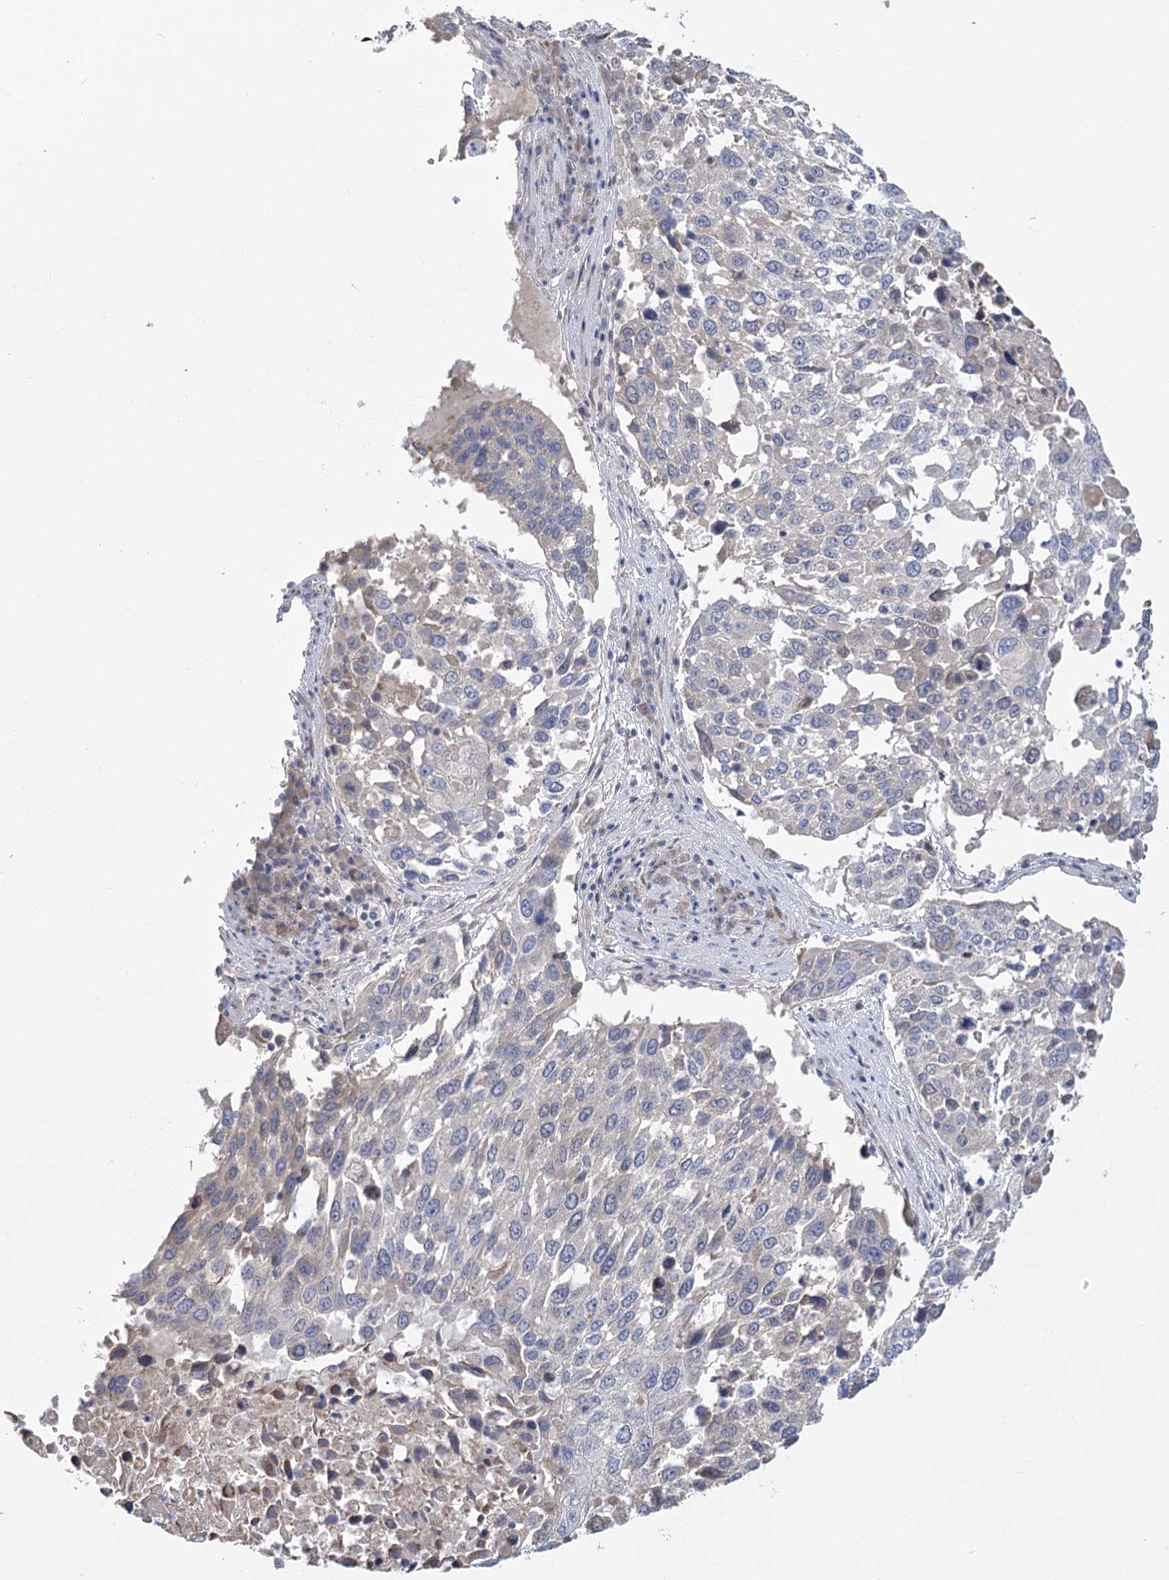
{"staining": {"intensity": "negative", "quantity": "none", "location": "none"}, "tissue": "lung cancer", "cell_type": "Tumor cells", "image_type": "cancer", "snomed": [{"axis": "morphology", "description": "Squamous cell carcinoma, NOS"}, {"axis": "topography", "description": "Lung"}], "caption": "Immunohistochemical staining of squamous cell carcinoma (lung) exhibits no significant positivity in tumor cells.", "gene": "PBLD", "patient": {"sex": "male", "age": 65}}